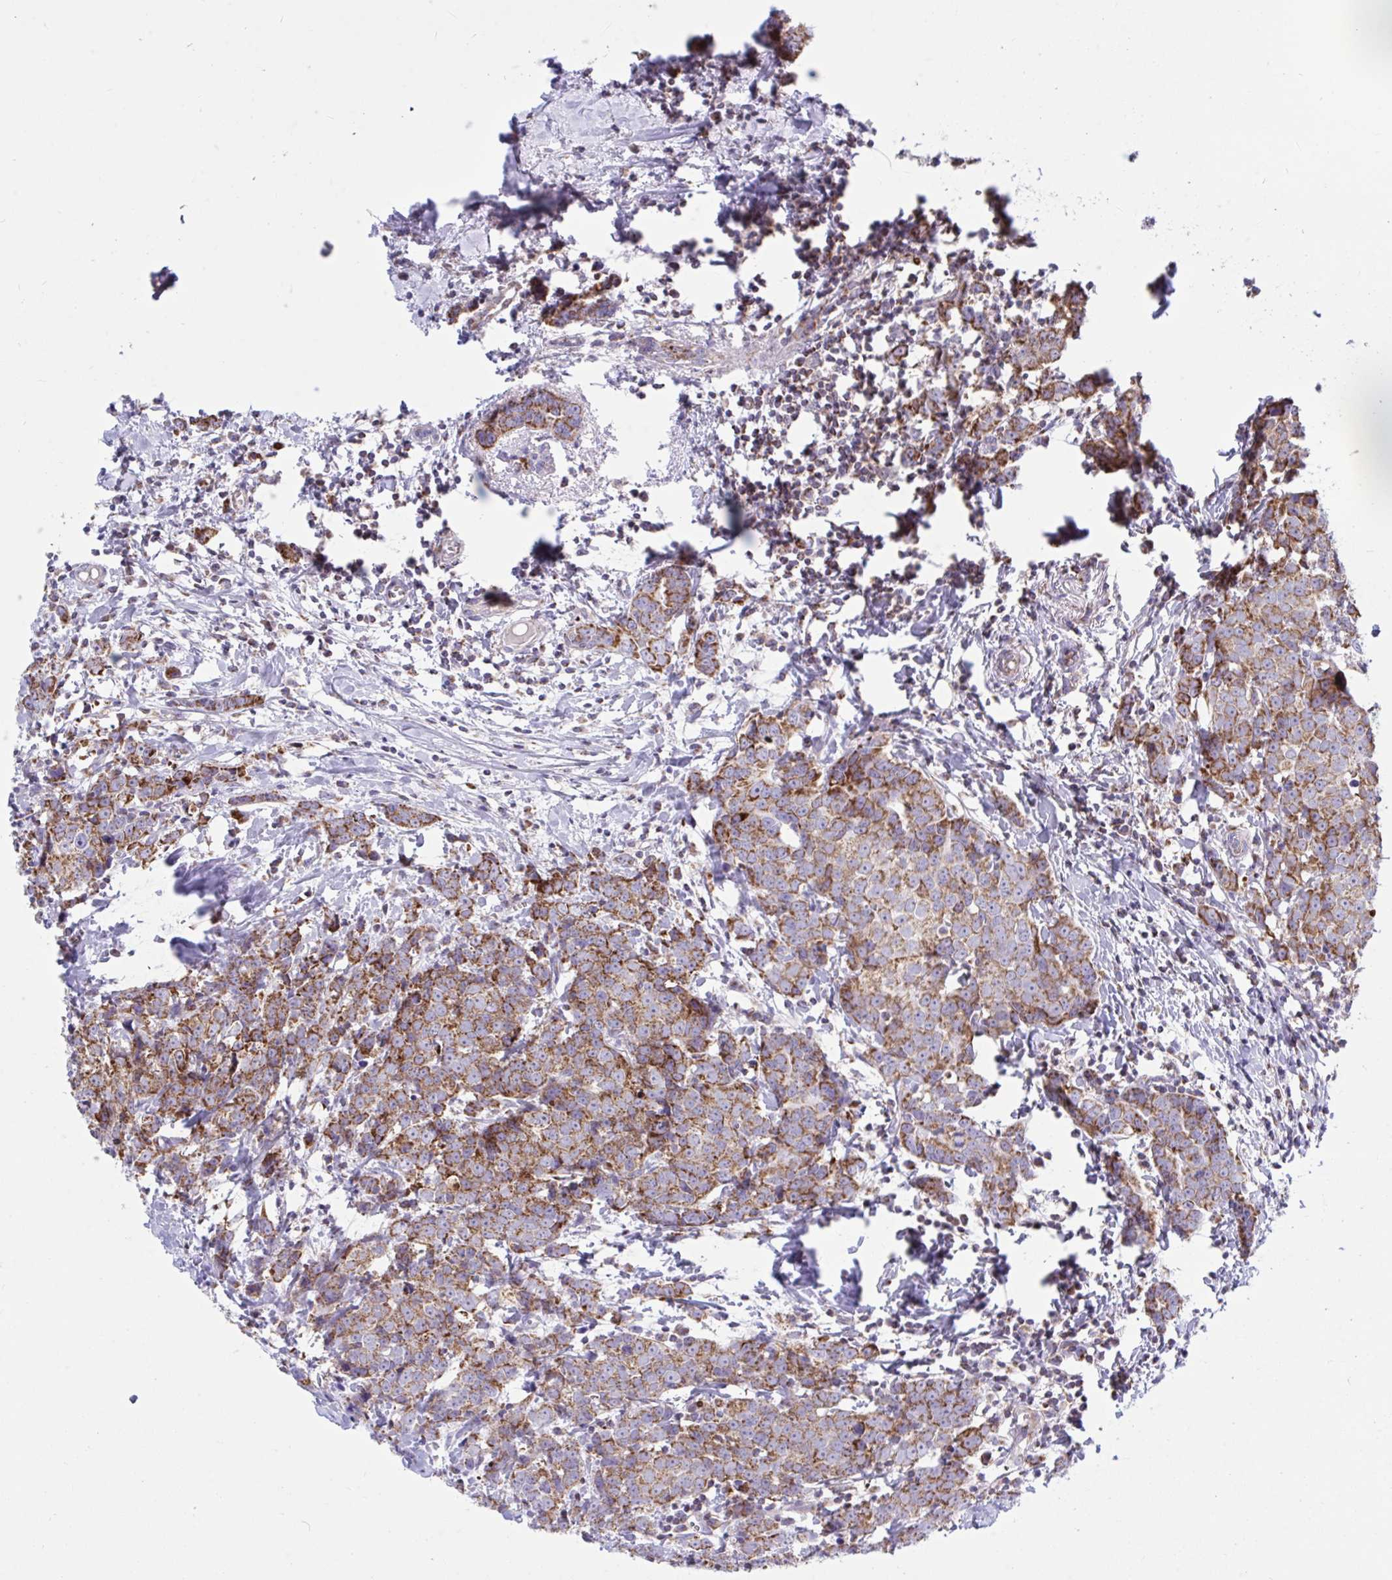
{"staining": {"intensity": "moderate", "quantity": ">75%", "location": "cytoplasmic/membranous"}, "tissue": "breast cancer", "cell_type": "Tumor cells", "image_type": "cancer", "snomed": [{"axis": "morphology", "description": "Duct carcinoma"}, {"axis": "topography", "description": "Breast"}], "caption": "IHC of breast invasive ductal carcinoma demonstrates medium levels of moderate cytoplasmic/membranous staining in about >75% of tumor cells.", "gene": "HSPE1", "patient": {"sex": "female", "age": 80}}